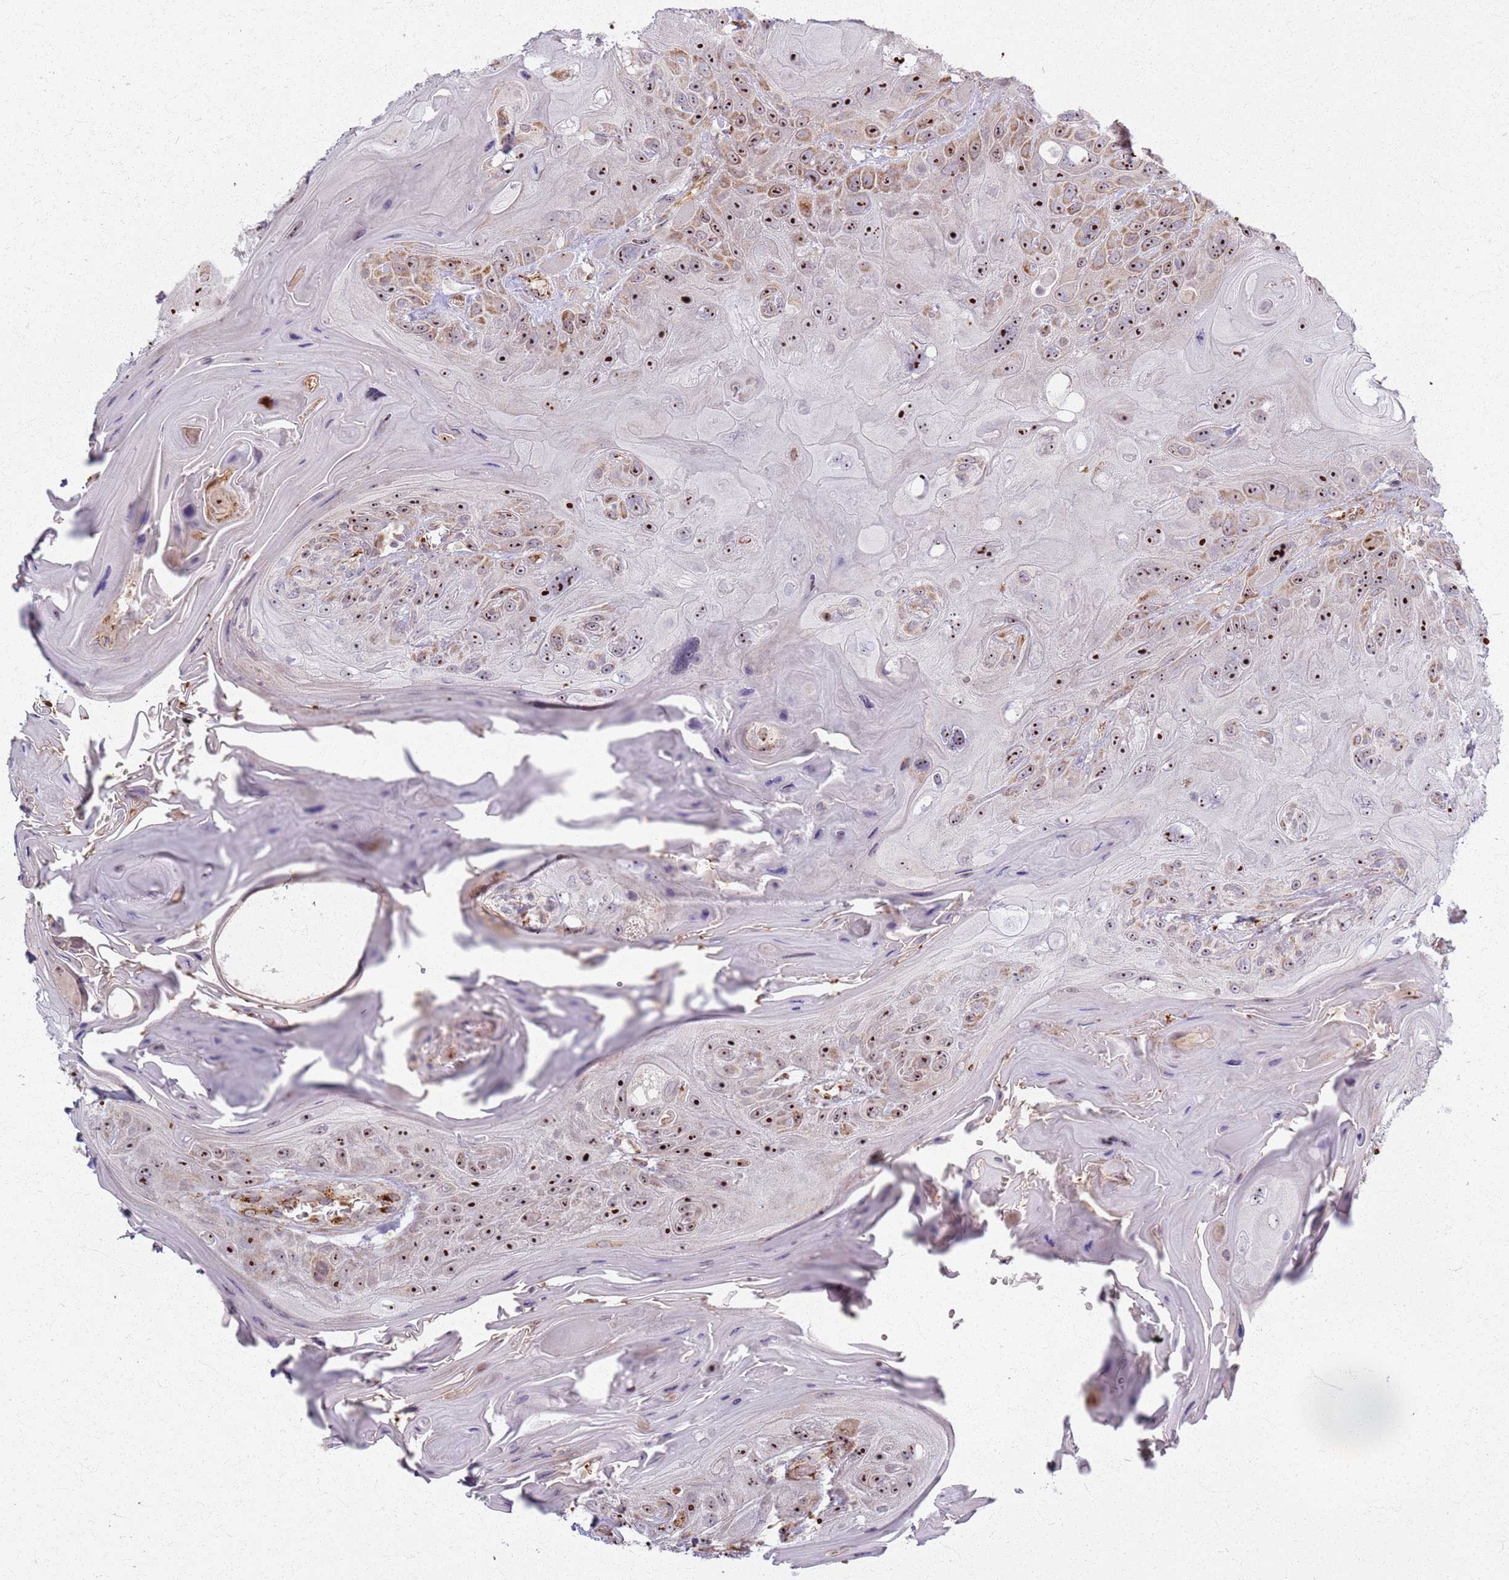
{"staining": {"intensity": "strong", "quantity": ">75%", "location": "nuclear"}, "tissue": "head and neck cancer", "cell_type": "Tumor cells", "image_type": "cancer", "snomed": [{"axis": "morphology", "description": "Squamous cell carcinoma, NOS"}, {"axis": "topography", "description": "Head-Neck"}], "caption": "Tumor cells show high levels of strong nuclear positivity in about >75% of cells in human head and neck cancer.", "gene": "KRI1", "patient": {"sex": "female", "age": 59}}